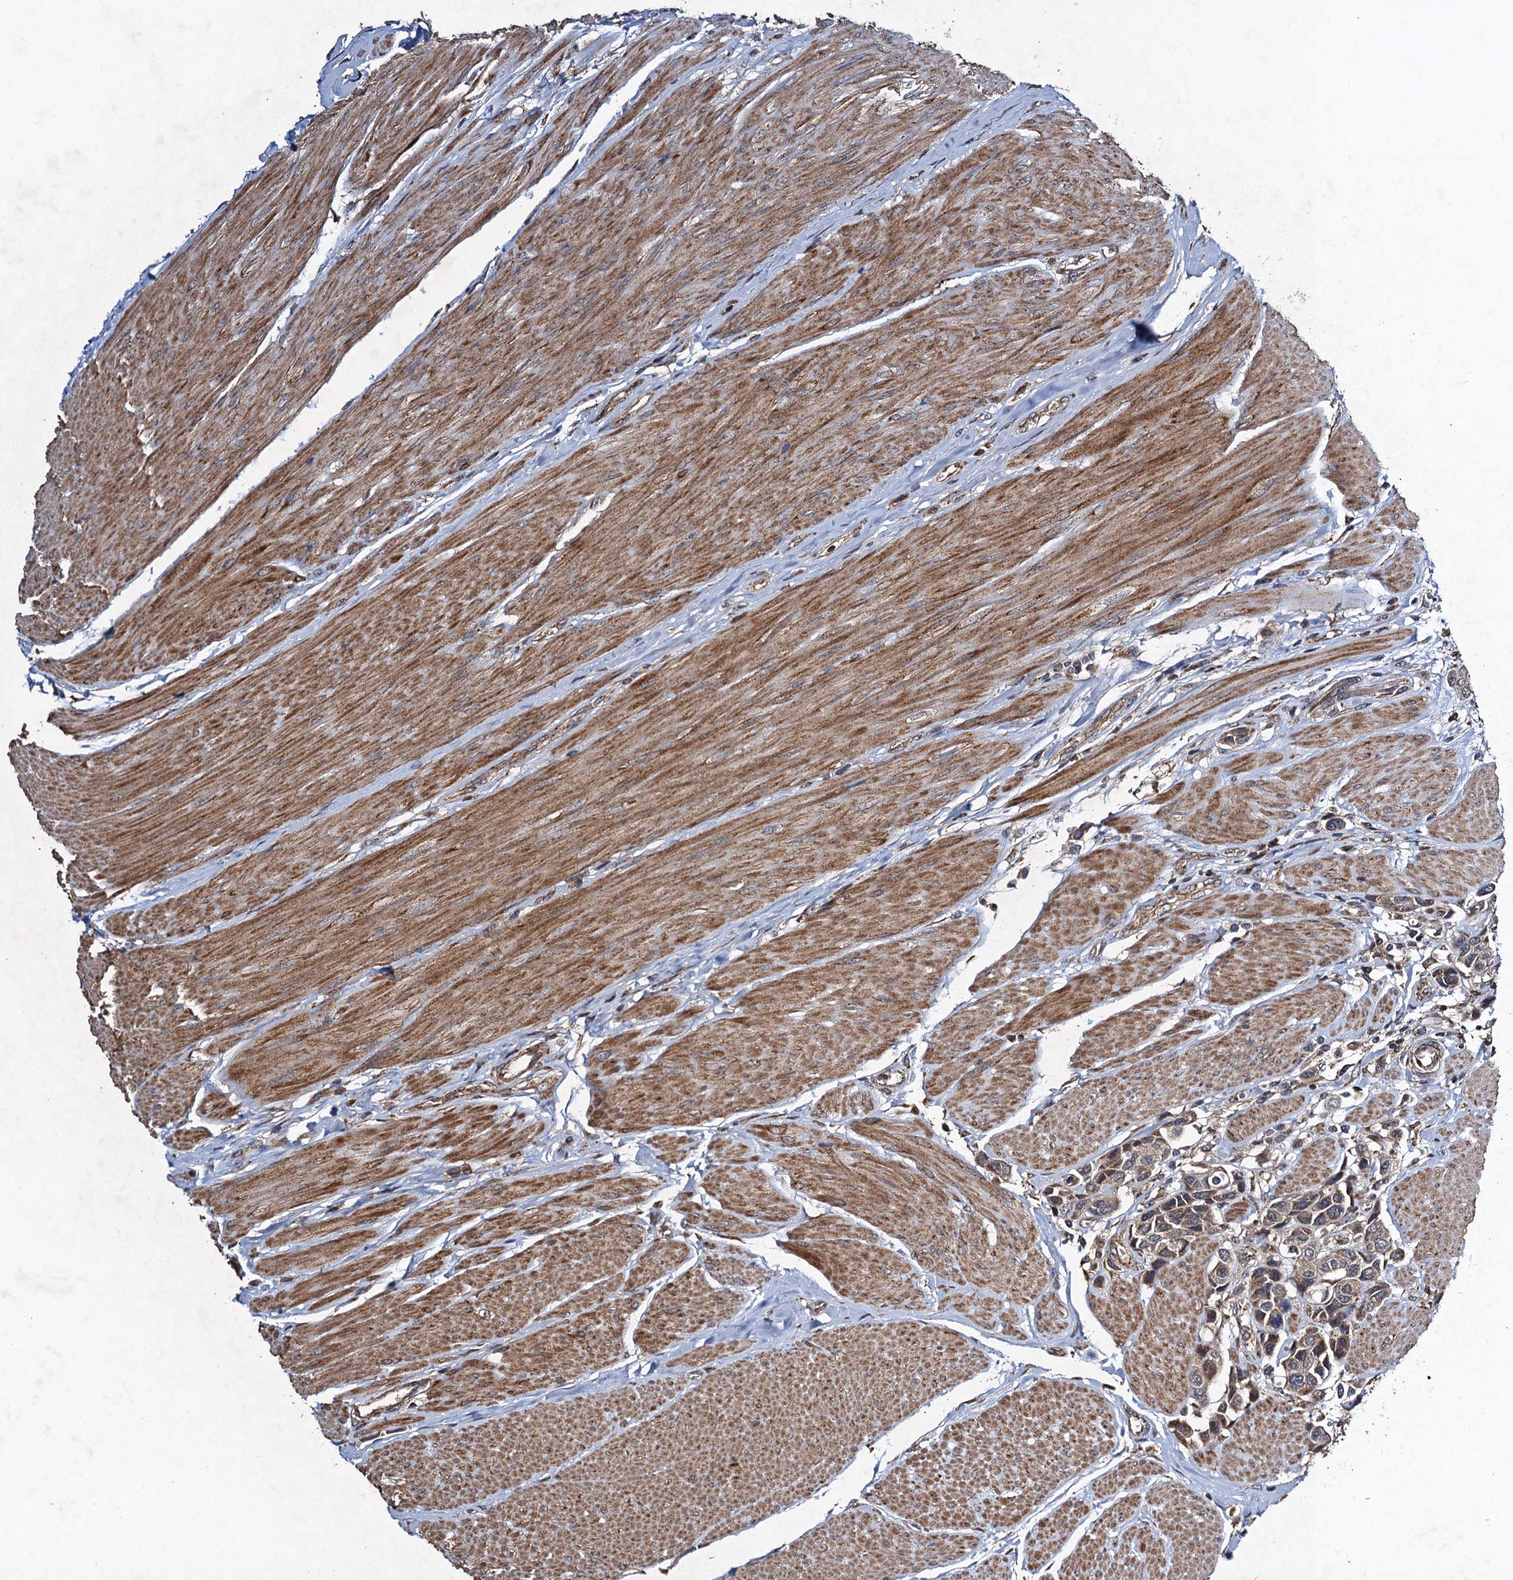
{"staining": {"intensity": "weak", "quantity": ">75%", "location": "cytoplasmic/membranous"}, "tissue": "urothelial cancer", "cell_type": "Tumor cells", "image_type": "cancer", "snomed": [{"axis": "morphology", "description": "Urothelial carcinoma, High grade"}, {"axis": "topography", "description": "Urinary bladder"}], "caption": "The photomicrograph exhibits staining of high-grade urothelial carcinoma, revealing weak cytoplasmic/membranous protein positivity (brown color) within tumor cells.", "gene": "NDUFA13", "patient": {"sex": "male", "age": 50}}